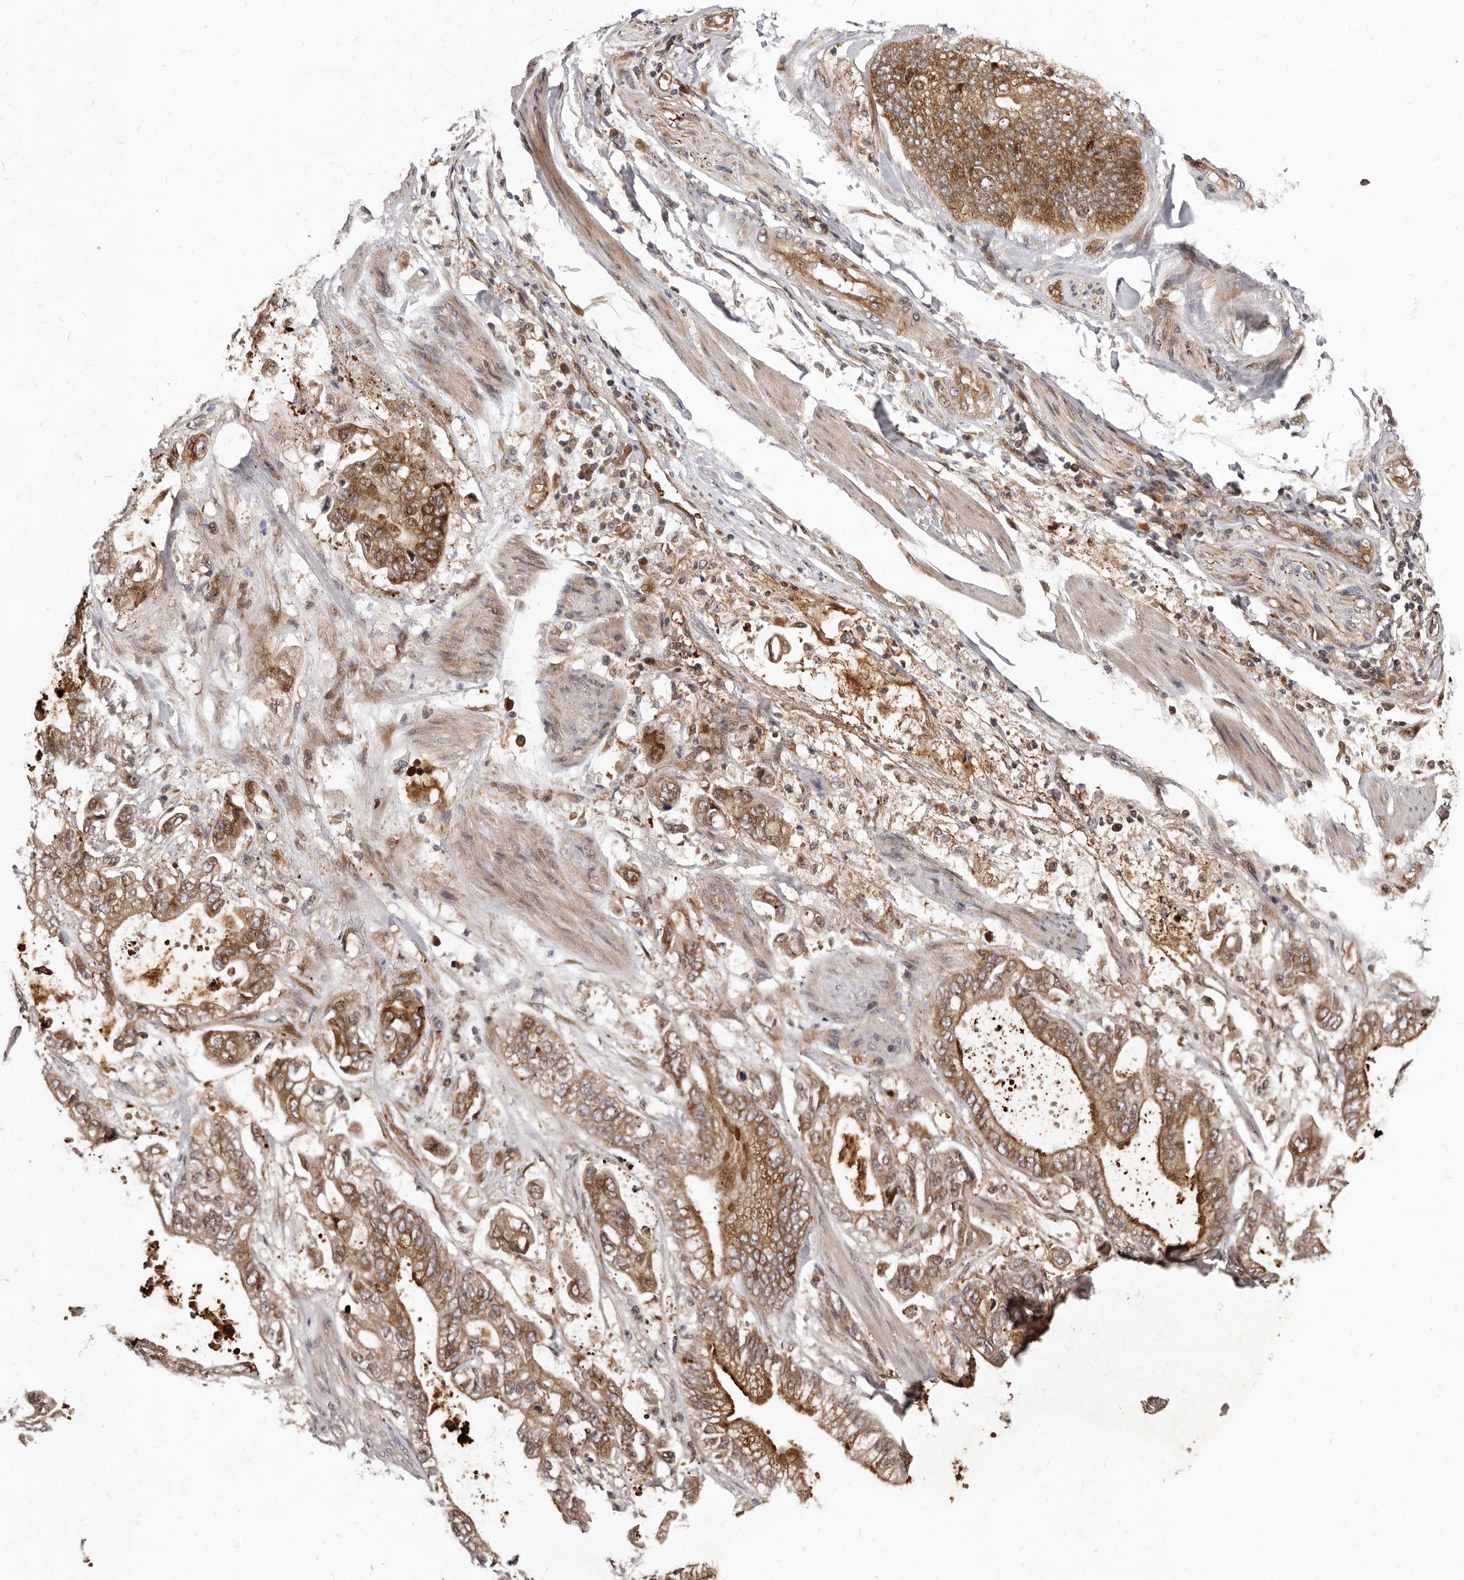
{"staining": {"intensity": "moderate", "quantity": ">75%", "location": "cytoplasmic/membranous"}, "tissue": "stomach cancer", "cell_type": "Tumor cells", "image_type": "cancer", "snomed": [{"axis": "morphology", "description": "Normal tissue, NOS"}, {"axis": "morphology", "description": "Adenocarcinoma, NOS"}, {"axis": "topography", "description": "Stomach"}], "caption": "Human stomach cancer (adenocarcinoma) stained with a protein marker displays moderate staining in tumor cells.", "gene": "WEE2", "patient": {"sex": "male", "age": 62}}